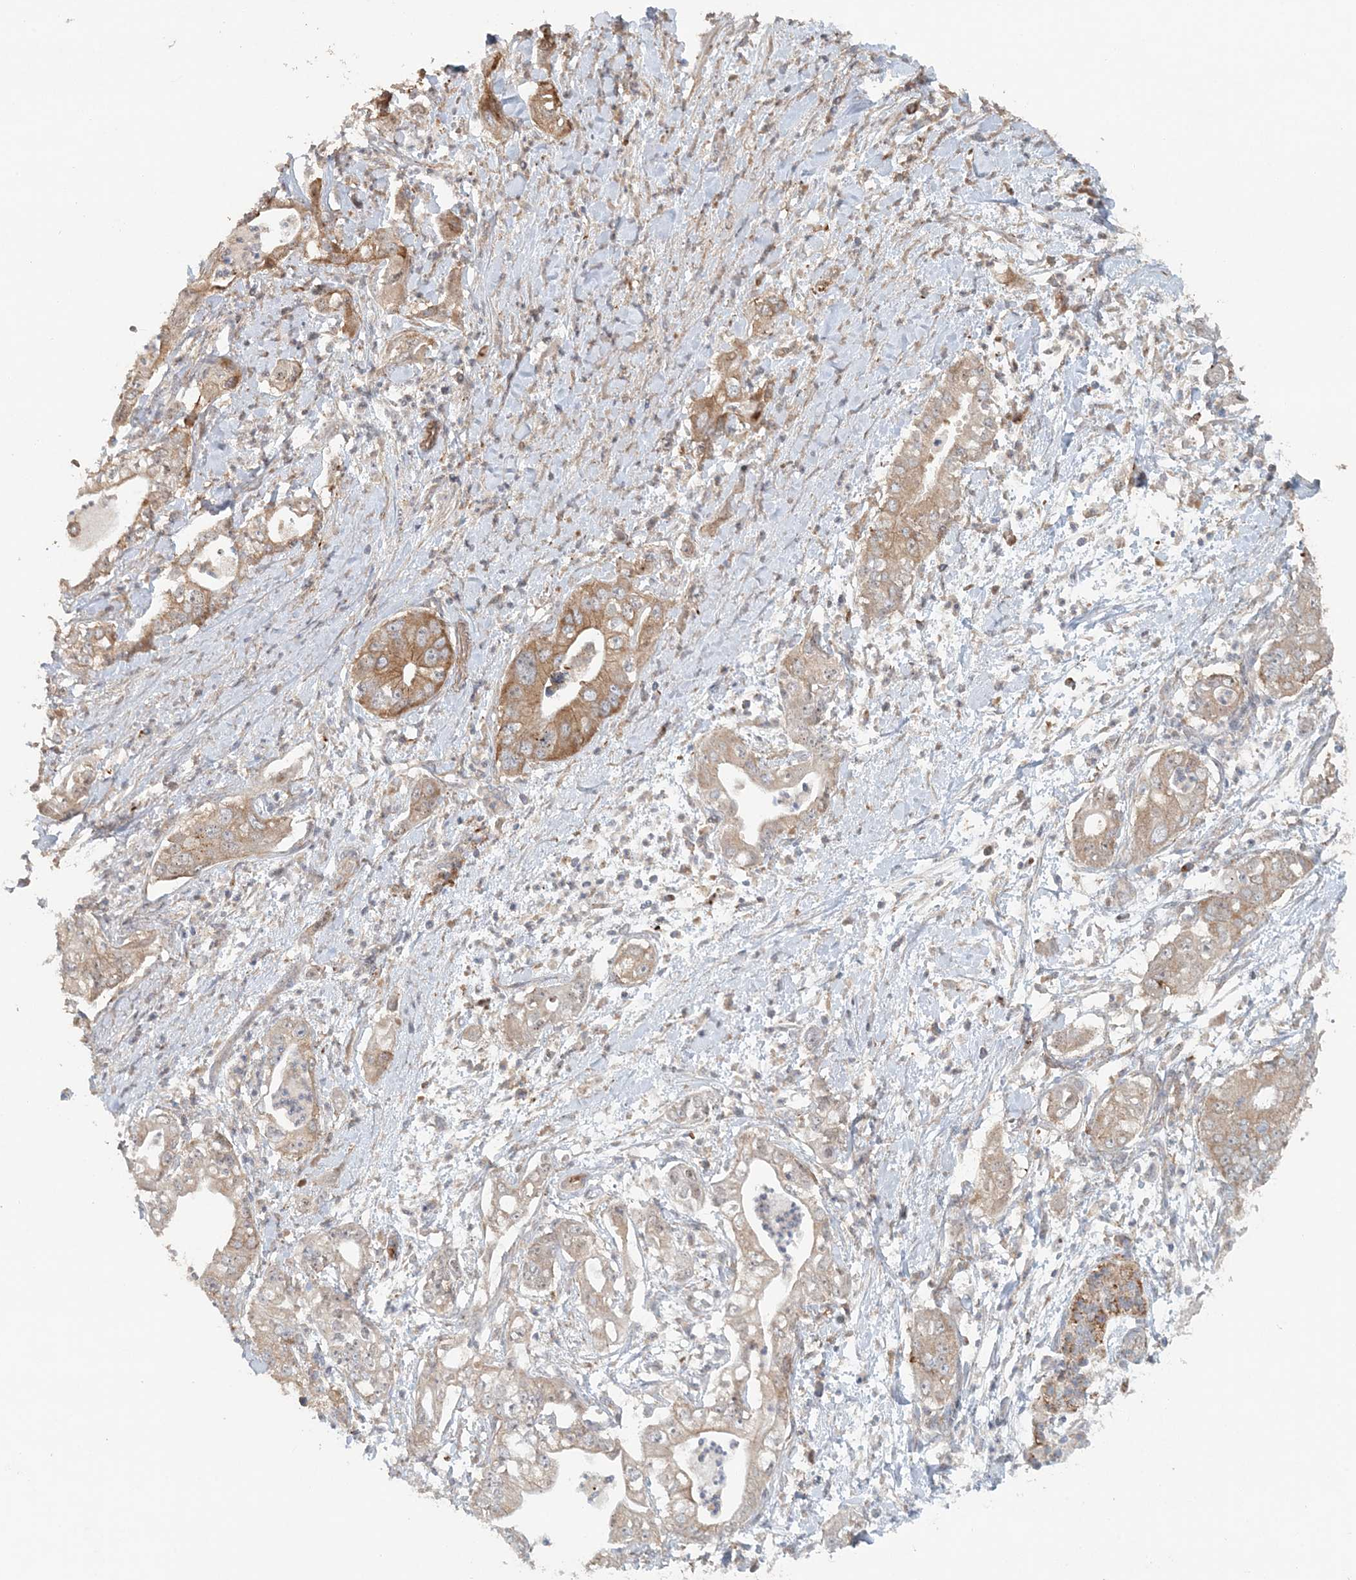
{"staining": {"intensity": "moderate", "quantity": ">75%", "location": "cytoplasmic/membranous"}, "tissue": "pancreatic cancer", "cell_type": "Tumor cells", "image_type": "cancer", "snomed": [{"axis": "morphology", "description": "Adenocarcinoma, NOS"}, {"axis": "topography", "description": "Pancreas"}], "caption": "Moderate cytoplasmic/membranous protein positivity is seen in about >75% of tumor cells in pancreatic cancer.", "gene": "MMUT", "patient": {"sex": "female", "age": 78}}